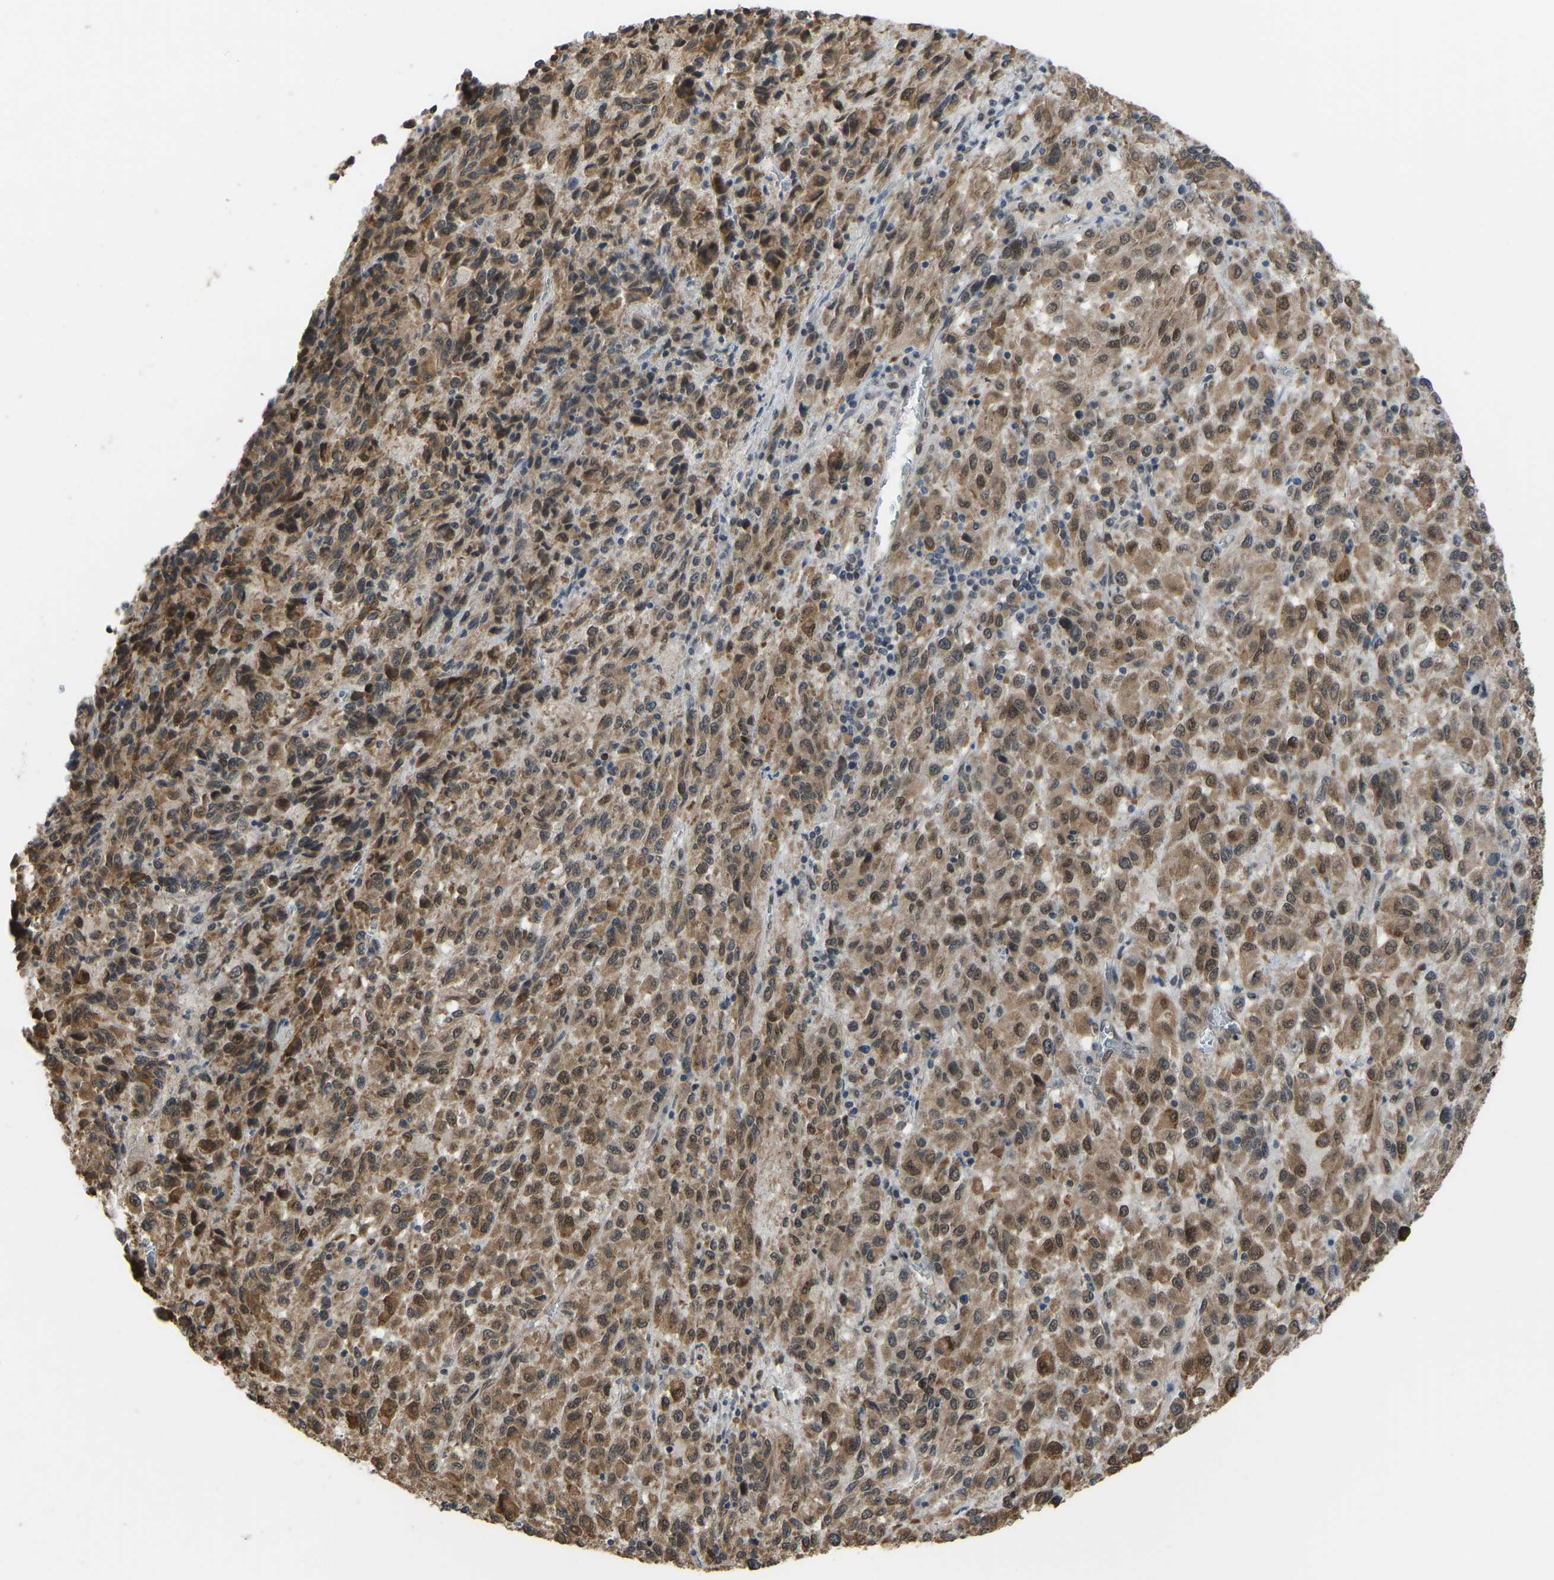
{"staining": {"intensity": "moderate", "quantity": ">75%", "location": "cytoplasmic/membranous,nuclear"}, "tissue": "melanoma", "cell_type": "Tumor cells", "image_type": "cancer", "snomed": [{"axis": "morphology", "description": "Malignant melanoma, Metastatic site"}, {"axis": "topography", "description": "Lung"}], "caption": "About >75% of tumor cells in human melanoma demonstrate moderate cytoplasmic/membranous and nuclear protein expression as visualized by brown immunohistochemical staining.", "gene": "KPNA6", "patient": {"sex": "male", "age": 64}}